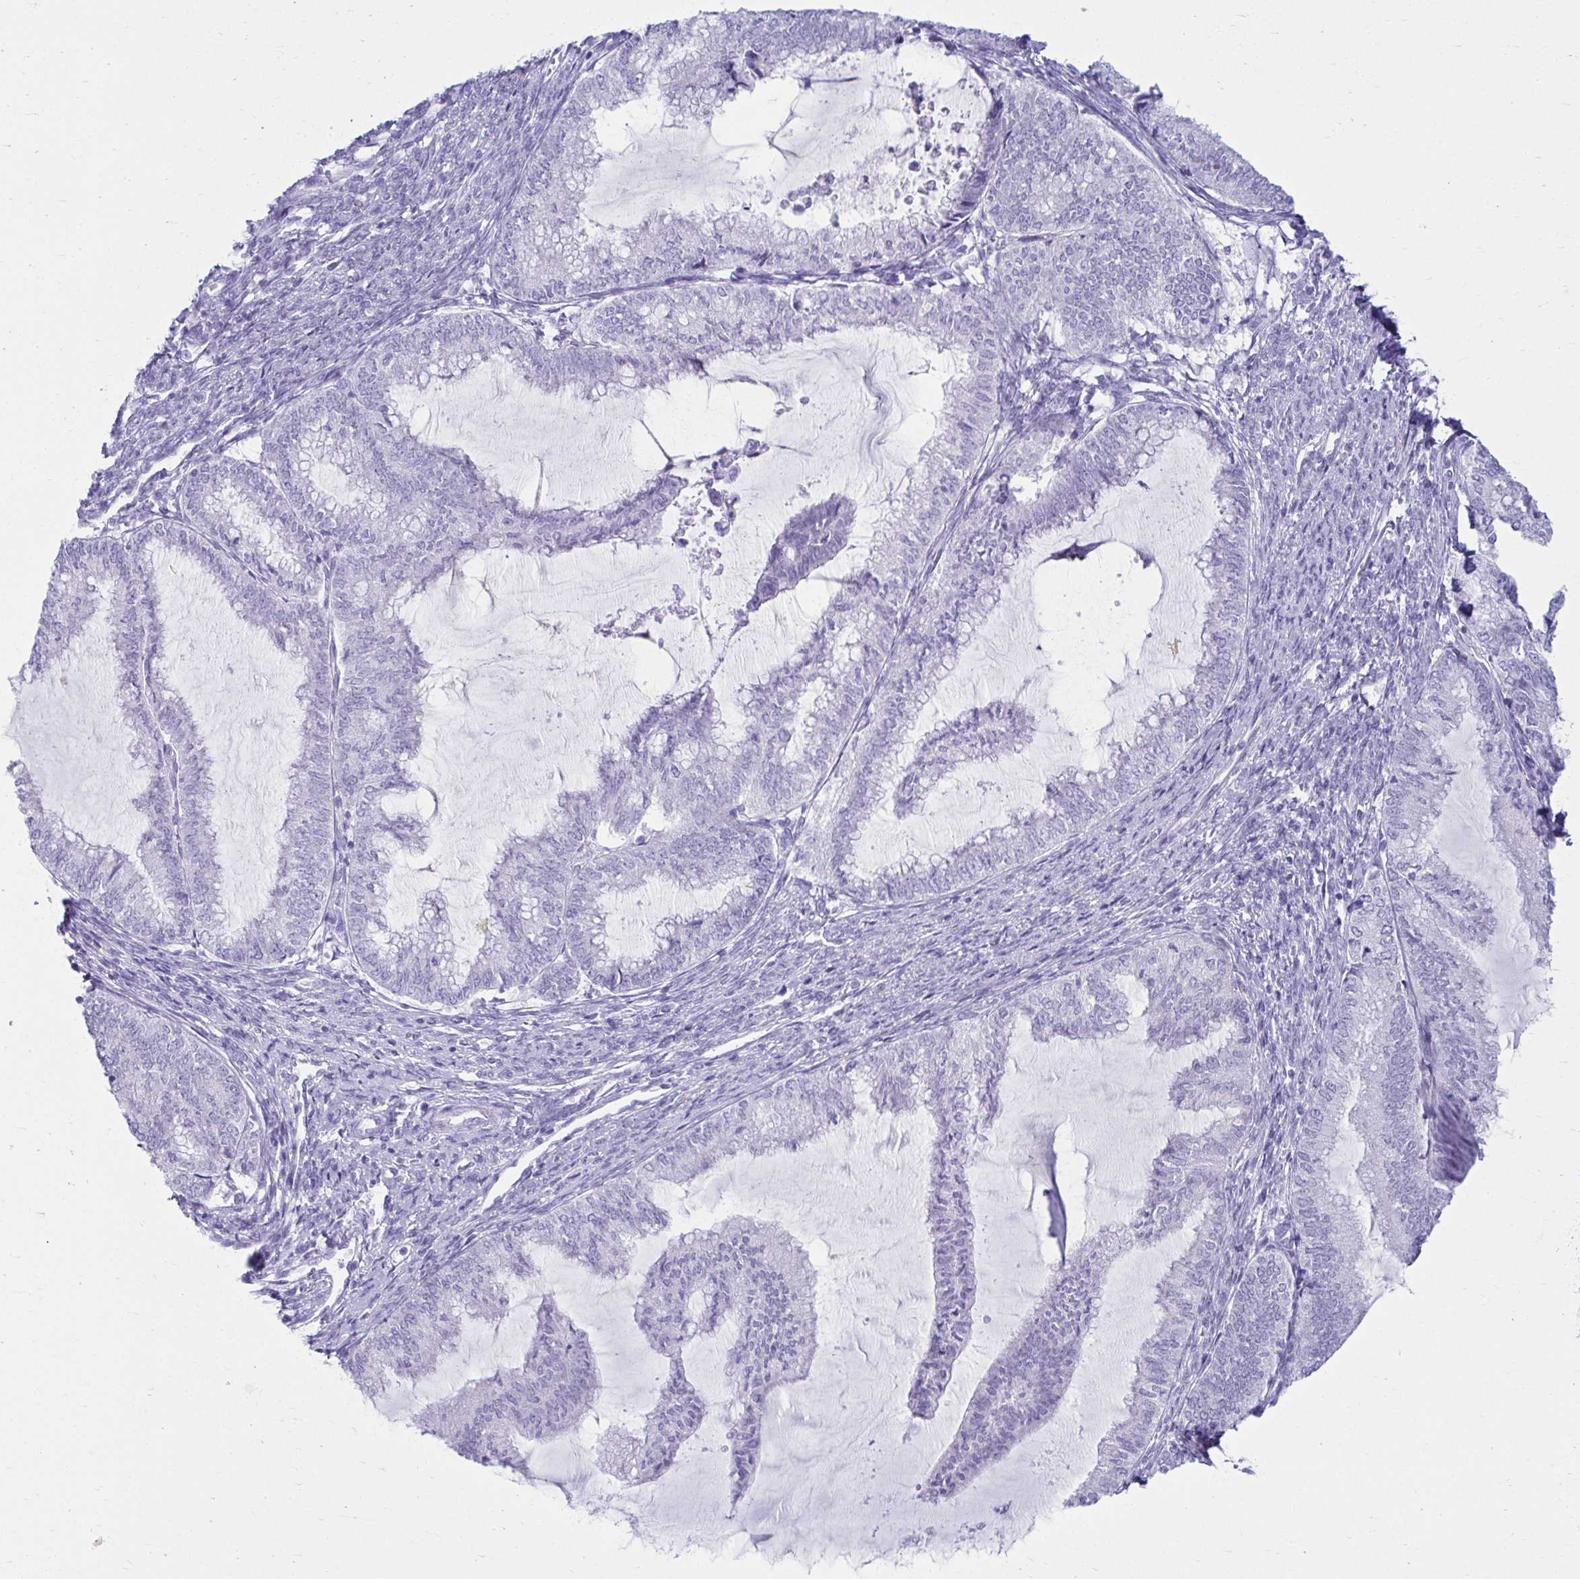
{"staining": {"intensity": "negative", "quantity": "none", "location": "none"}, "tissue": "endometrial cancer", "cell_type": "Tumor cells", "image_type": "cancer", "snomed": [{"axis": "morphology", "description": "Adenocarcinoma, NOS"}, {"axis": "topography", "description": "Endometrium"}], "caption": "DAB (3,3'-diaminobenzidine) immunohistochemical staining of human adenocarcinoma (endometrial) shows no significant positivity in tumor cells.", "gene": "ATP4B", "patient": {"sex": "female", "age": 79}}